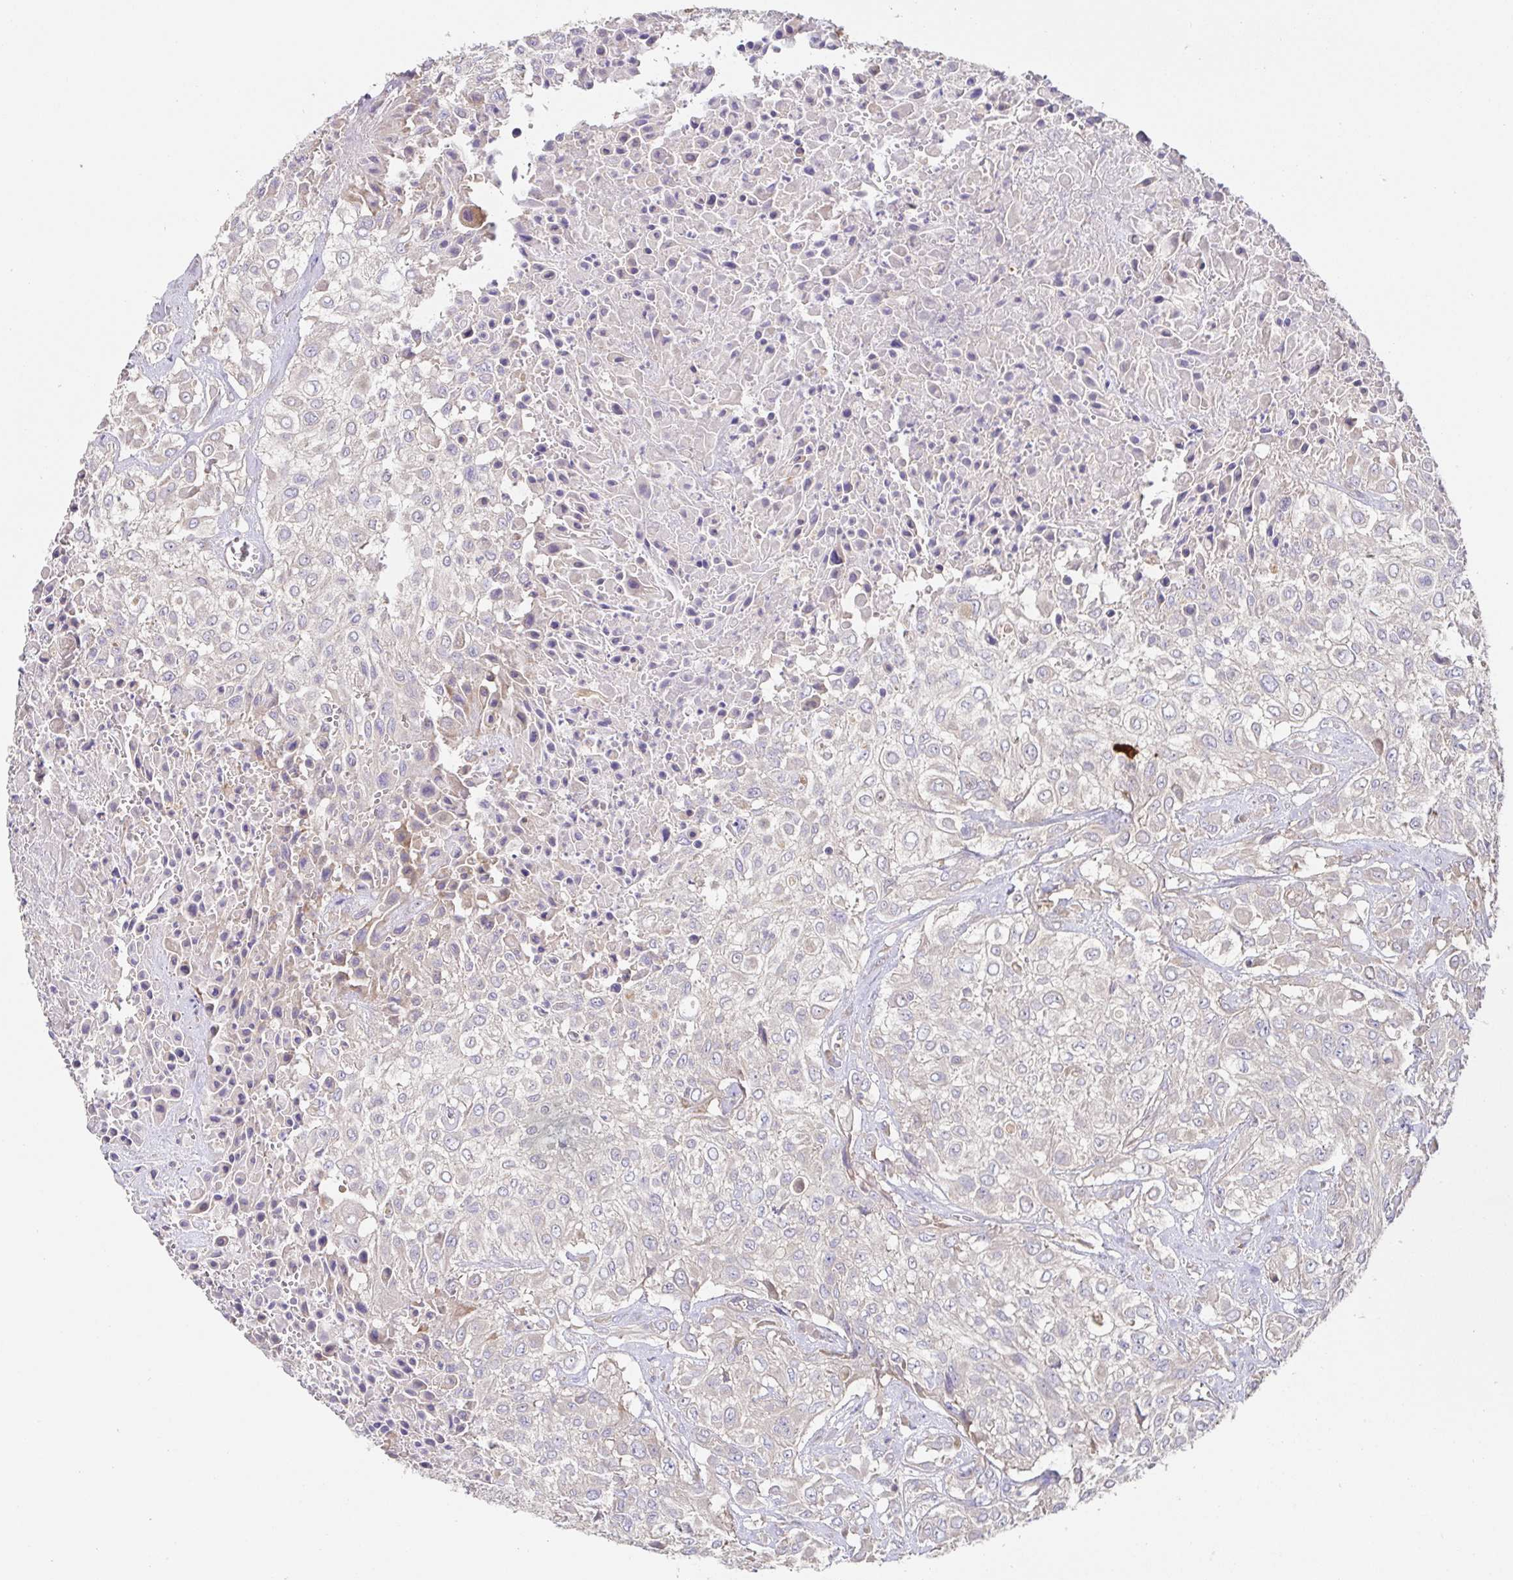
{"staining": {"intensity": "negative", "quantity": "none", "location": "none"}, "tissue": "urothelial cancer", "cell_type": "Tumor cells", "image_type": "cancer", "snomed": [{"axis": "morphology", "description": "Urothelial carcinoma, High grade"}, {"axis": "topography", "description": "Urinary bladder"}], "caption": "Histopathology image shows no significant protein expression in tumor cells of urothelial carcinoma (high-grade).", "gene": "HAGH", "patient": {"sex": "male", "age": 57}}